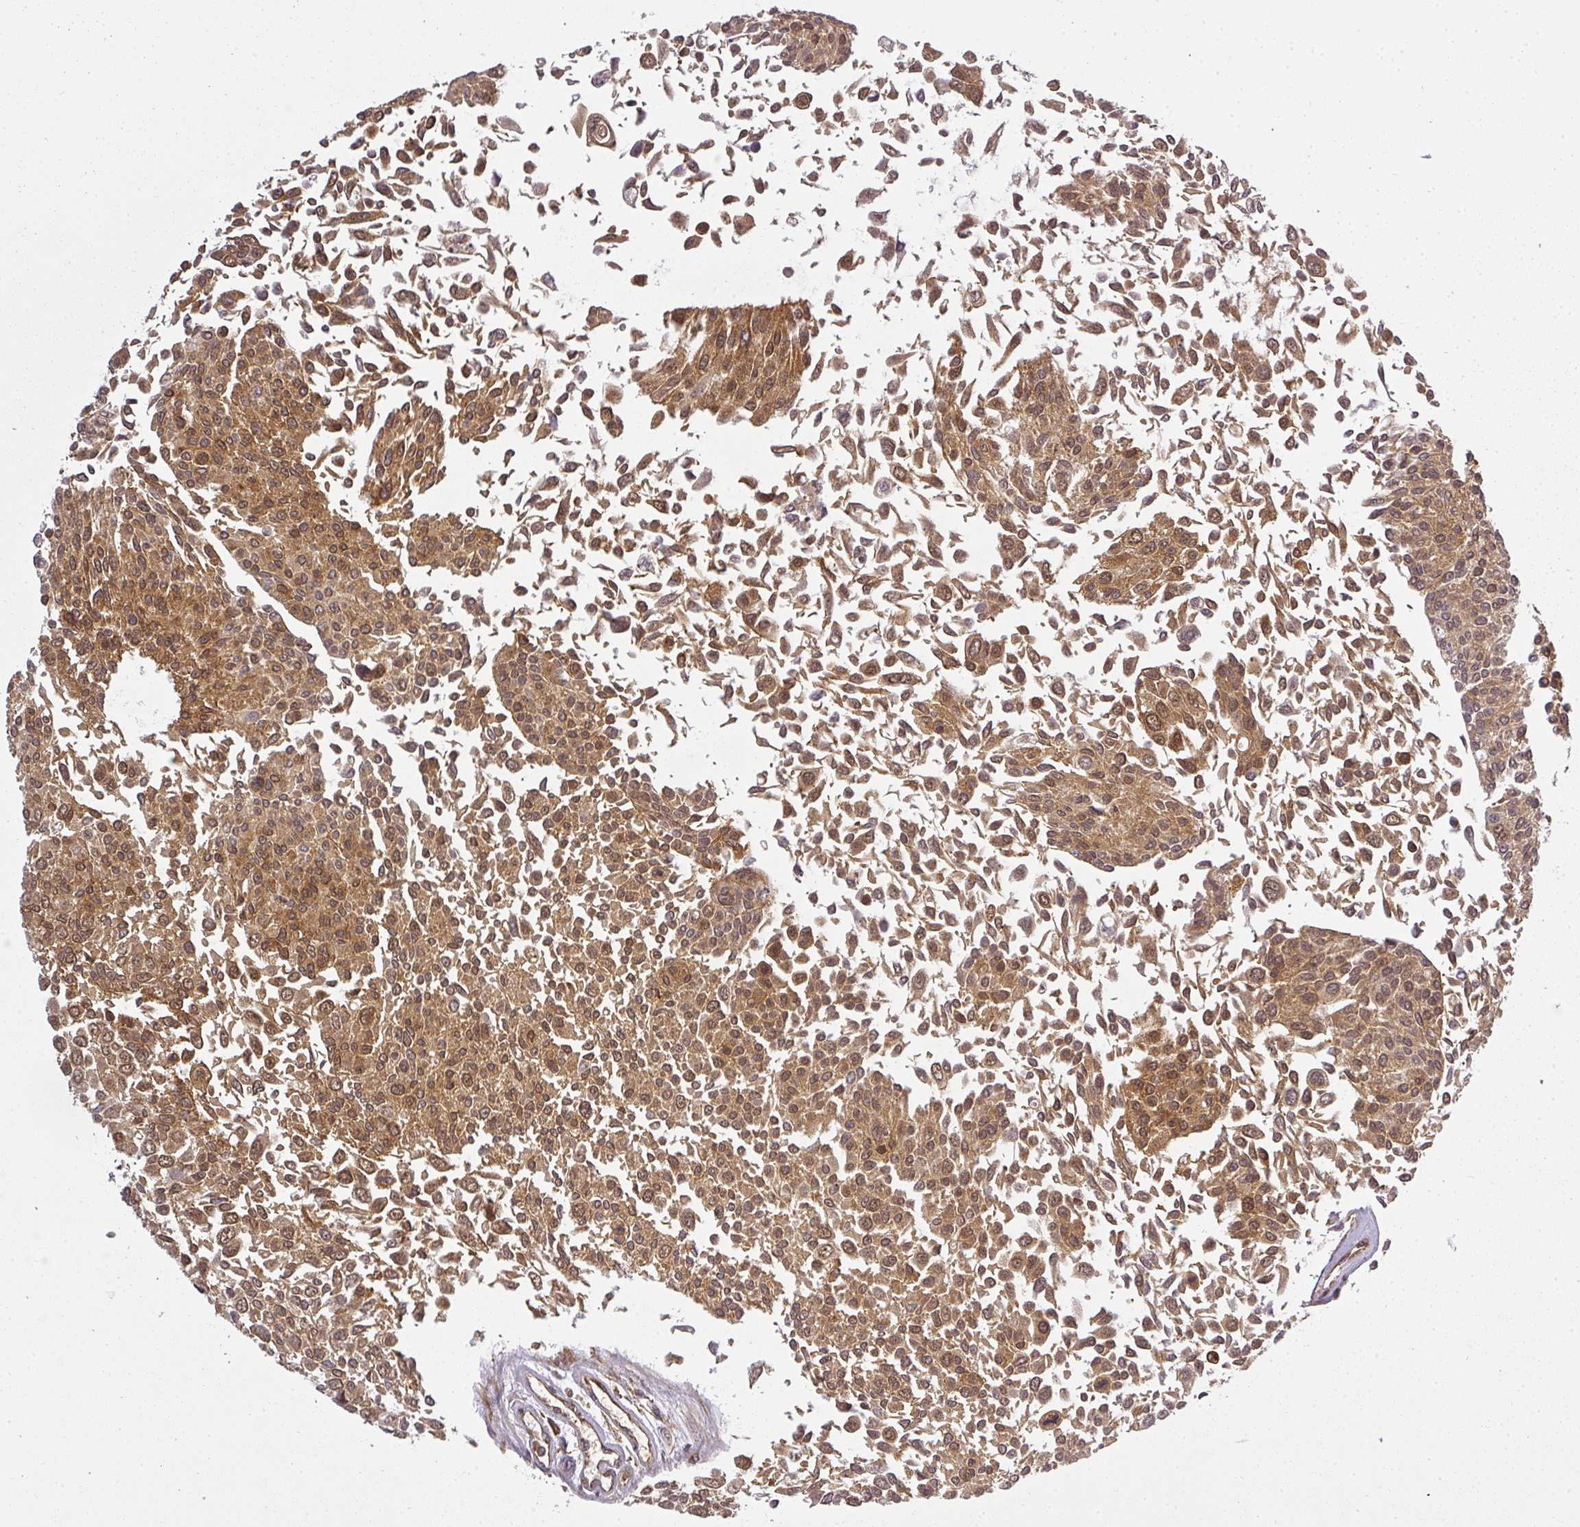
{"staining": {"intensity": "moderate", "quantity": ">75%", "location": "cytoplasmic/membranous,nuclear"}, "tissue": "urothelial cancer", "cell_type": "Tumor cells", "image_type": "cancer", "snomed": [{"axis": "morphology", "description": "Urothelial carcinoma, NOS"}, {"axis": "topography", "description": "Urinary bladder"}], "caption": "Brown immunohistochemical staining in urothelial cancer reveals moderate cytoplasmic/membranous and nuclear positivity in about >75% of tumor cells. (DAB IHC with brightfield microscopy, high magnification).", "gene": "PPP6R3", "patient": {"sex": "male", "age": 55}}